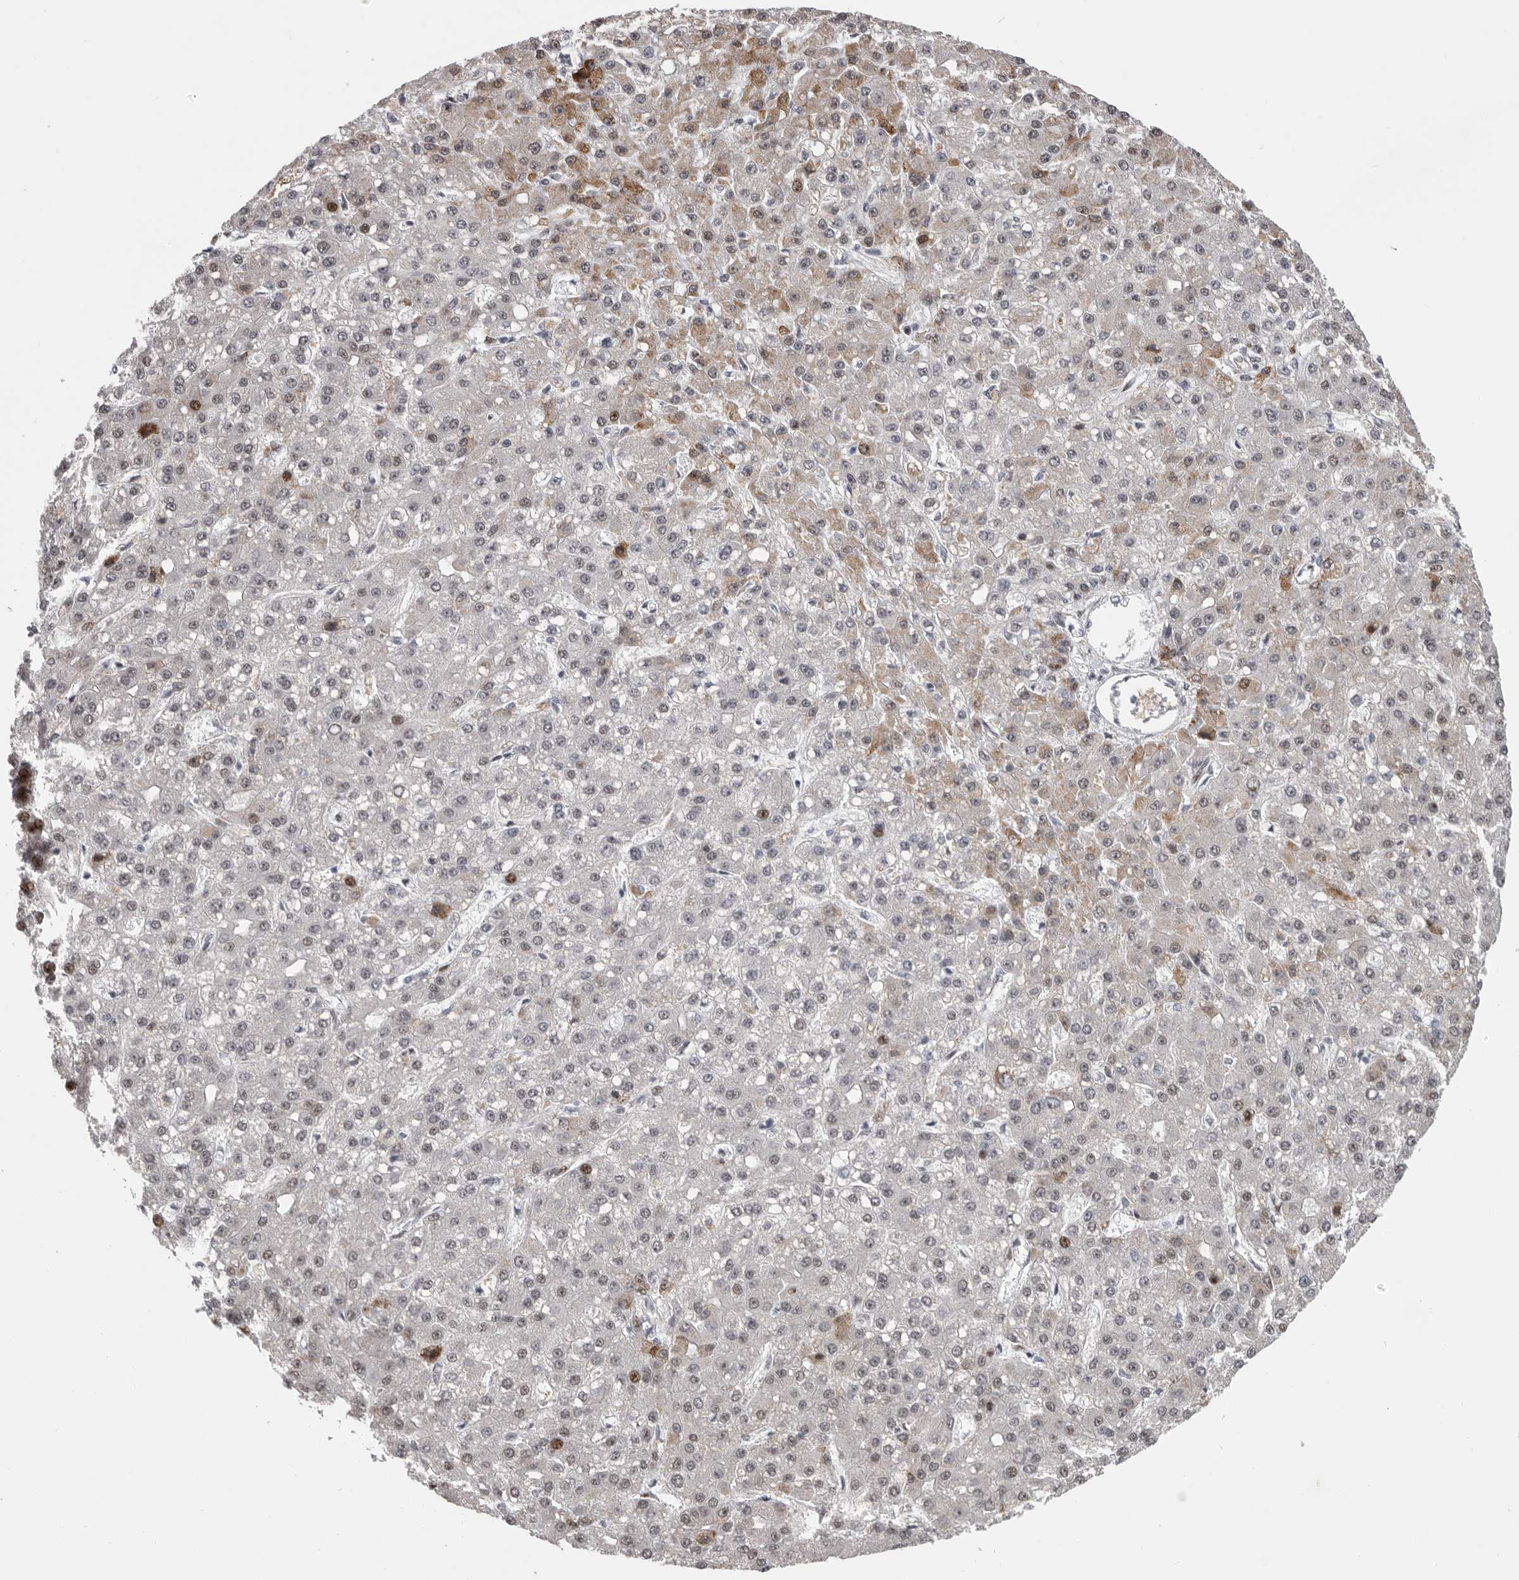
{"staining": {"intensity": "weak", "quantity": "25%-75%", "location": "cytoplasmic/membranous,nuclear"}, "tissue": "liver cancer", "cell_type": "Tumor cells", "image_type": "cancer", "snomed": [{"axis": "morphology", "description": "Carcinoma, Hepatocellular, NOS"}, {"axis": "topography", "description": "Liver"}], "caption": "The immunohistochemical stain highlights weak cytoplasmic/membranous and nuclear expression in tumor cells of liver hepatocellular carcinoma tissue.", "gene": "PCMTD1", "patient": {"sex": "male", "age": 67}}